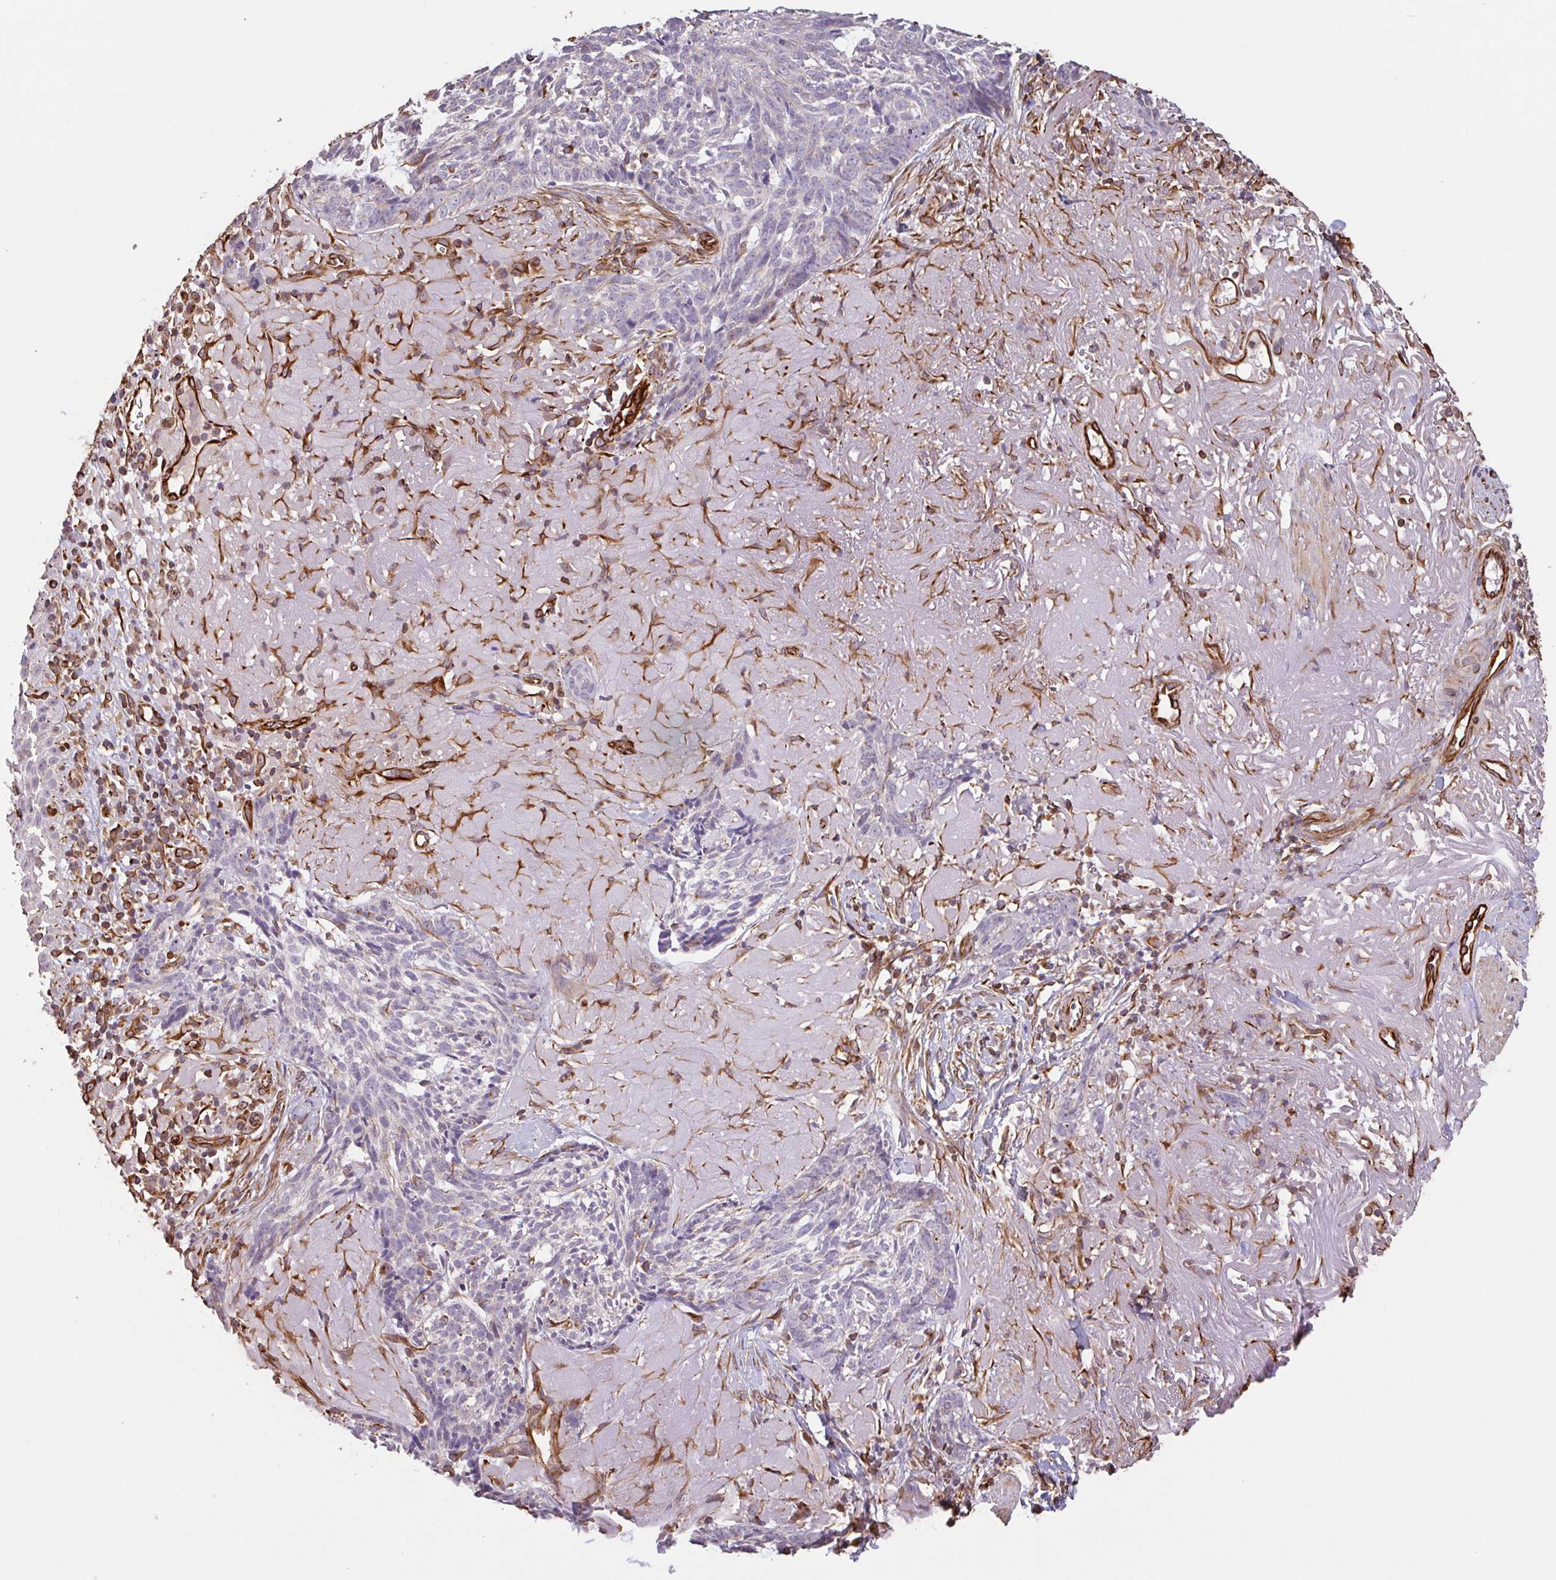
{"staining": {"intensity": "negative", "quantity": "none", "location": "none"}, "tissue": "skin cancer", "cell_type": "Tumor cells", "image_type": "cancer", "snomed": [{"axis": "morphology", "description": "Basal cell carcinoma"}, {"axis": "topography", "description": "Skin"}, {"axis": "topography", "description": "Skin of face"}], "caption": "Immunohistochemistry image of neoplastic tissue: skin cancer (basal cell carcinoma) stained with DAB demonstrates no significant protein positivity in tumor cells.", "gene": "ZNF790", "patient": {"sex": "female", "age": 95}}